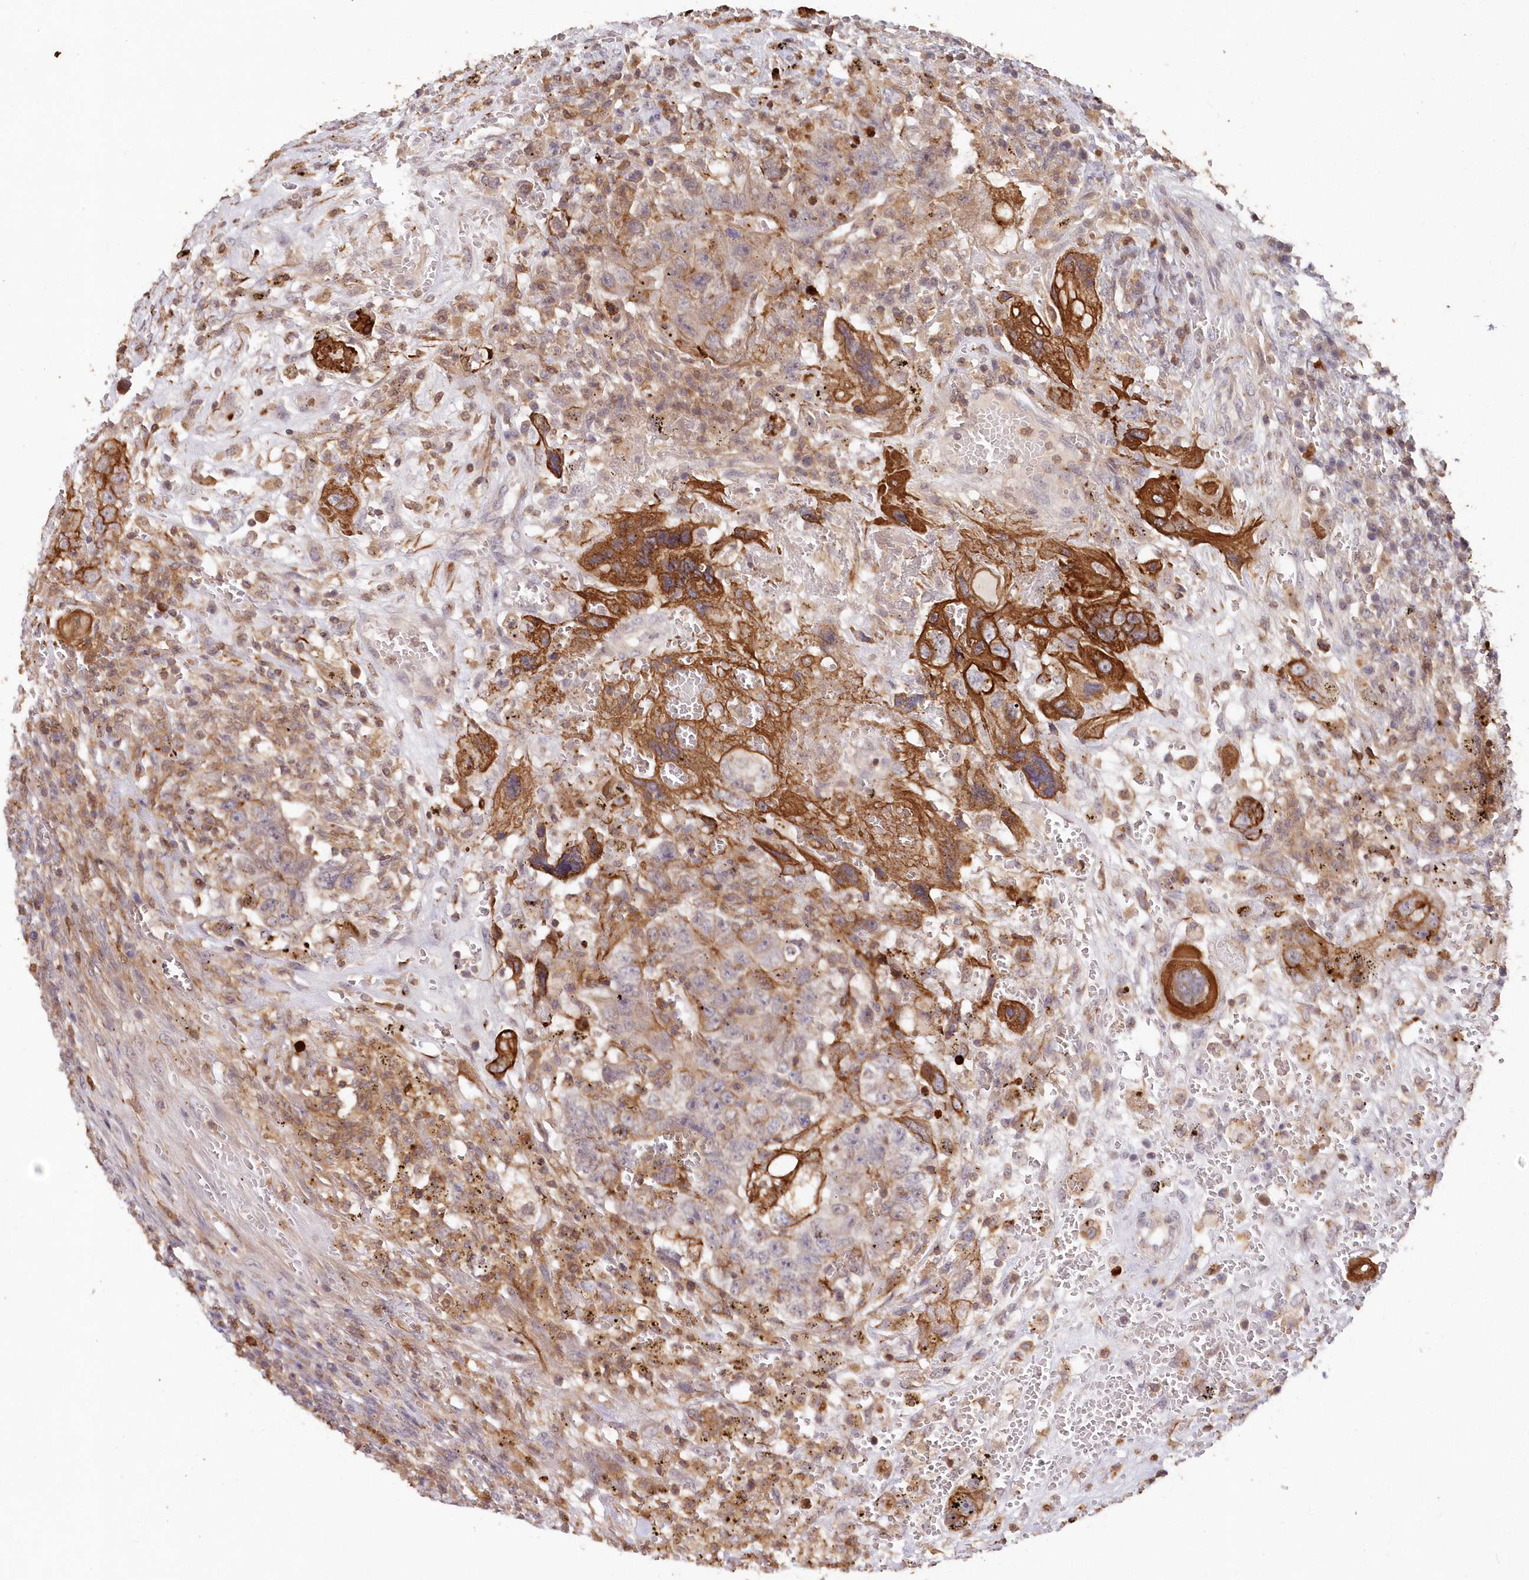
{"staining": {"intensity": "strong", "quantity": "25%-75%", "location": "cytoplasmic/membranous"}, "tissue": "testis cancer", "cell_type": "Tumor cells", "image_type": "cancer", "snomed": [{"axis": "morphology", "description": "Carcinoma, Embryonal, NOS"}, {"axis": "topography", "description": "Testis"}], "caption": "The histopathology image exhibits a brown stain indicating the presence of a protein in the cytoplasmic/membranous of tumor cells in testis cancer.", "gene": "SNED1", "patient": {"sex": "male", "age": 26}}